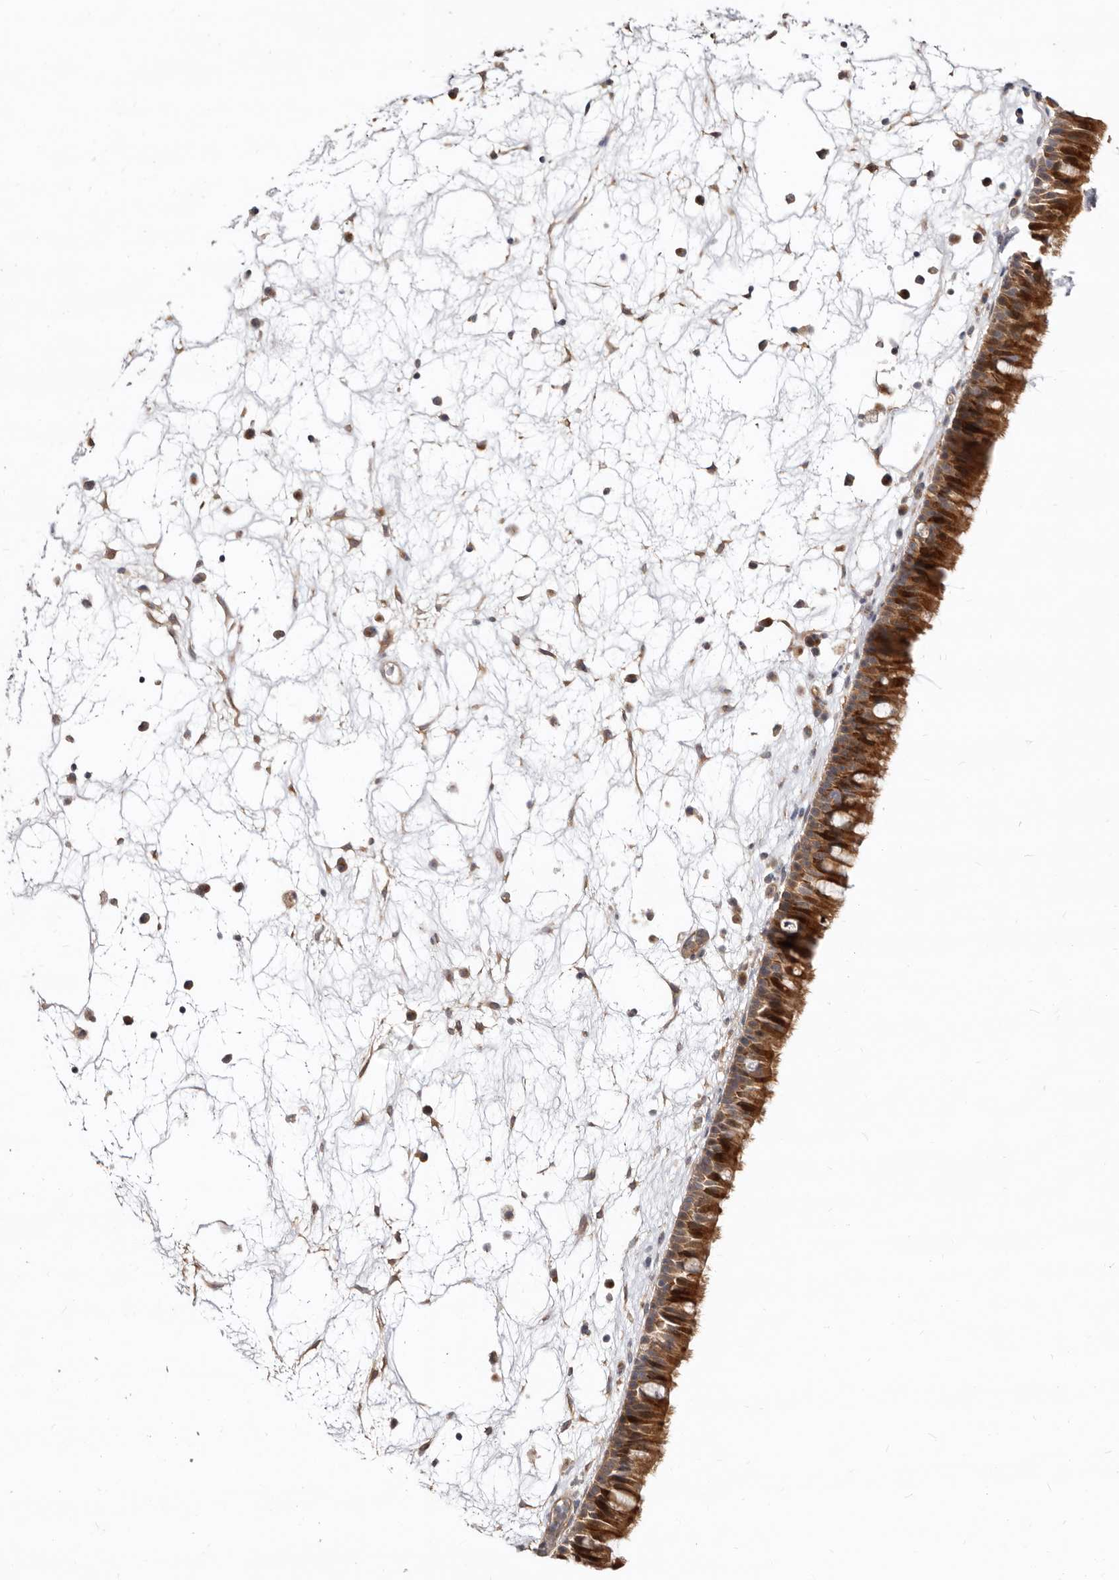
{"staining": {"intensity": "strong", "quantity": "25%-75%", "location": "cytoplasmic/membranous"}, "tissue": "nasopharynx", "cell_type": "Respiratory epithelial cells", "image_type": "normal", "snomed": [{"axis": "morphology", "description": "Normal tissue, NOS"}, {"axis": "morphology", "description": "Inflammation, NOS"}, {"axis": "morphology", "description": "Malignant melanoma, Metastatic site"}, {"axis": "topography", "description": "Nasopharynx"}], "caption": "Protein expression analysis of benign nasopharynx shows strong cytoplasmic/membranous positivity in about 25%-75% of respiratory epithelial cells. The staining was performed using DAB (3,3'-diaminobenzidine) to visualize the protein expression in brown, while the nuclei were stained in blue with hematoxylin (Magnification: 20x).", "gene": "GPATCH4", "patient": {"sex": "male", "age": 70}}